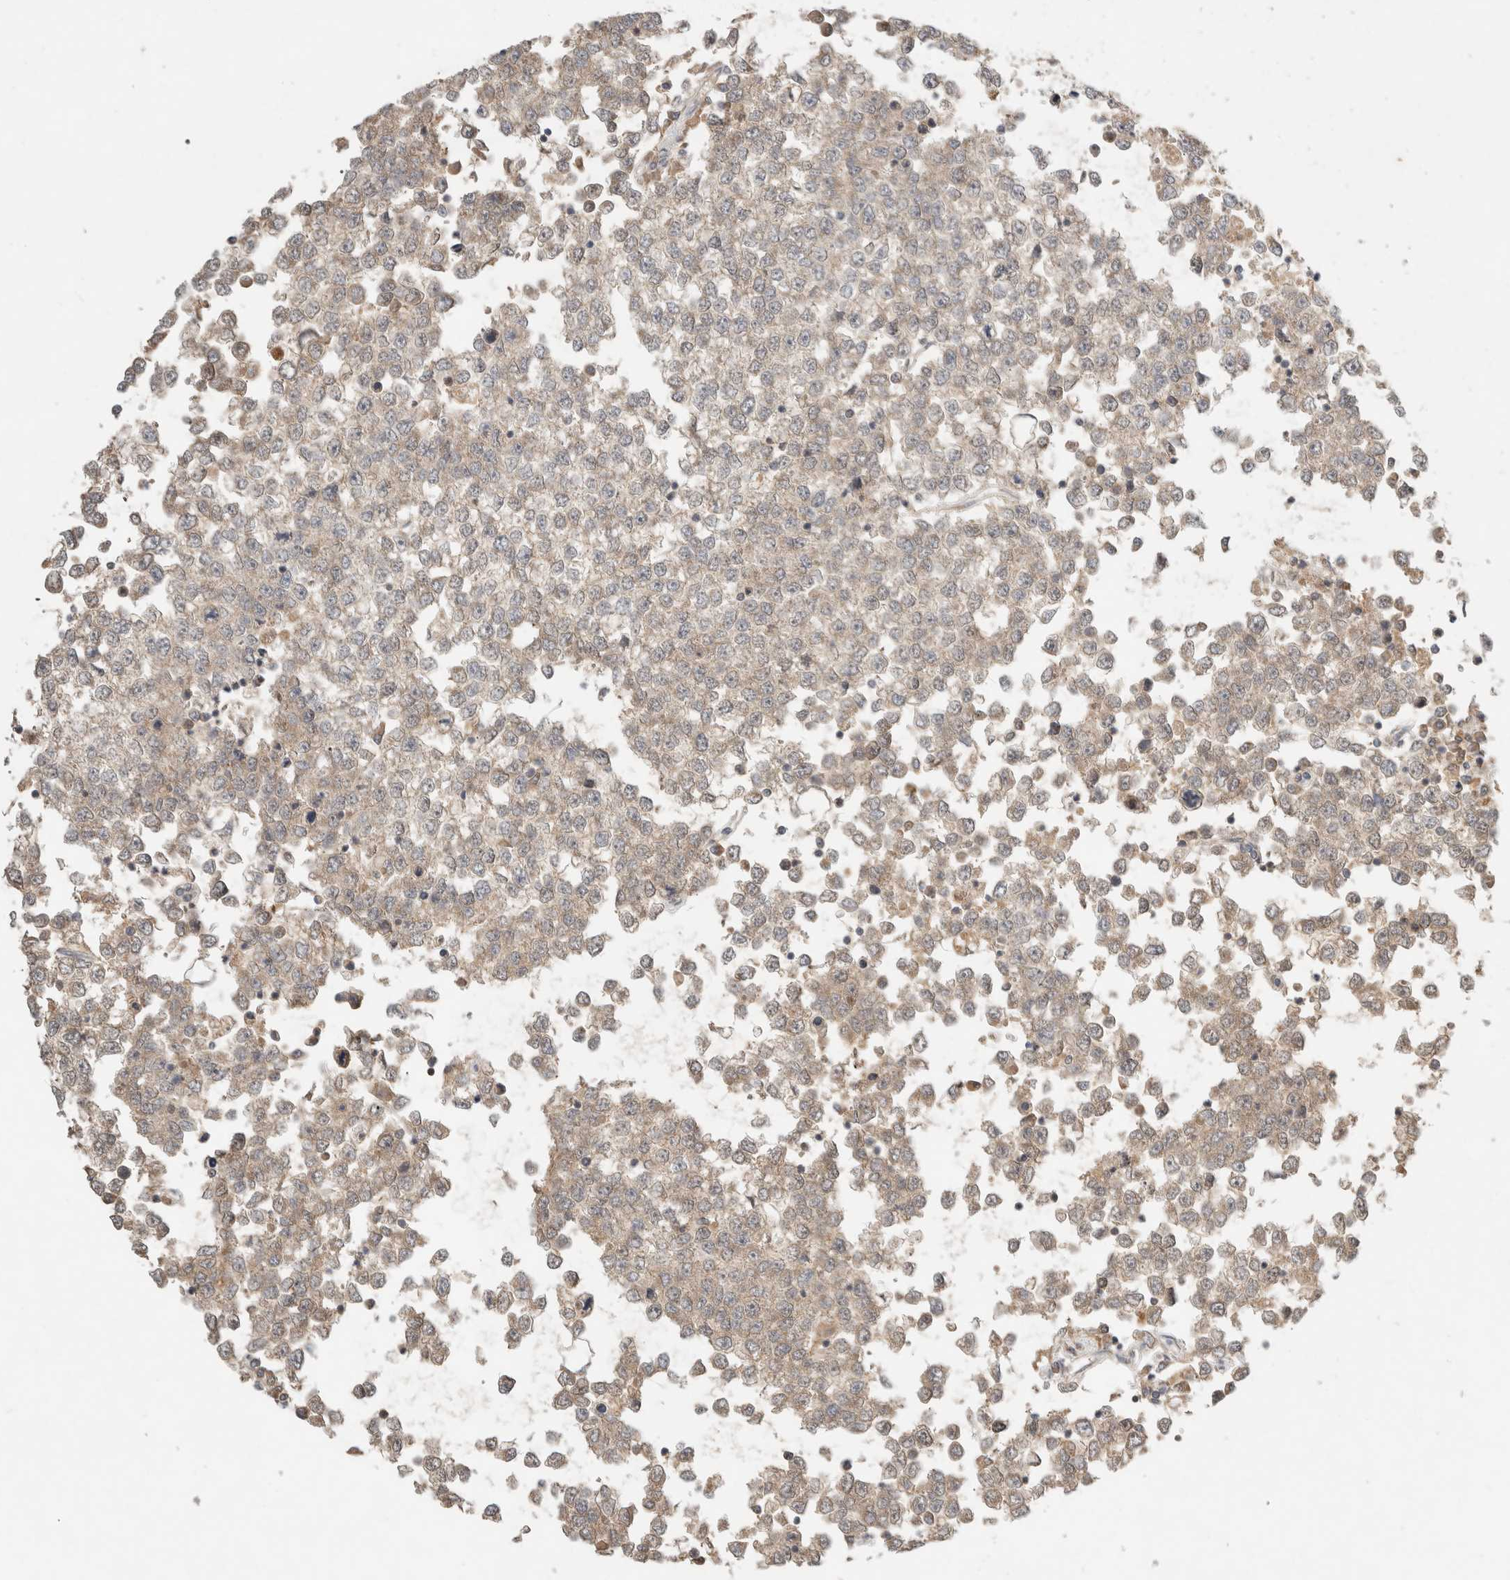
{"staining": {"intensity": "weak", "quantity": ">75%", "location": "cytoplasmic/membranous"}, "tissue": "testis cancer", "cell_type": "Tumor cells", "image_type": "cancer", "snomed": [{"axis": "morphology", "description": "Seminoma, NOS"}, {"axis": "topography", "description": "Testis"}], "caption": "A high-resolution image shows IHC staining of seminoma (testis), which shows weak cytoplasmic/membranous staining in about >75% of tumor cells. (IHC, brightfield microscopy, high magnification).", "gene": "LOXL2", "patient": {"sex": "male", "age": 65}}